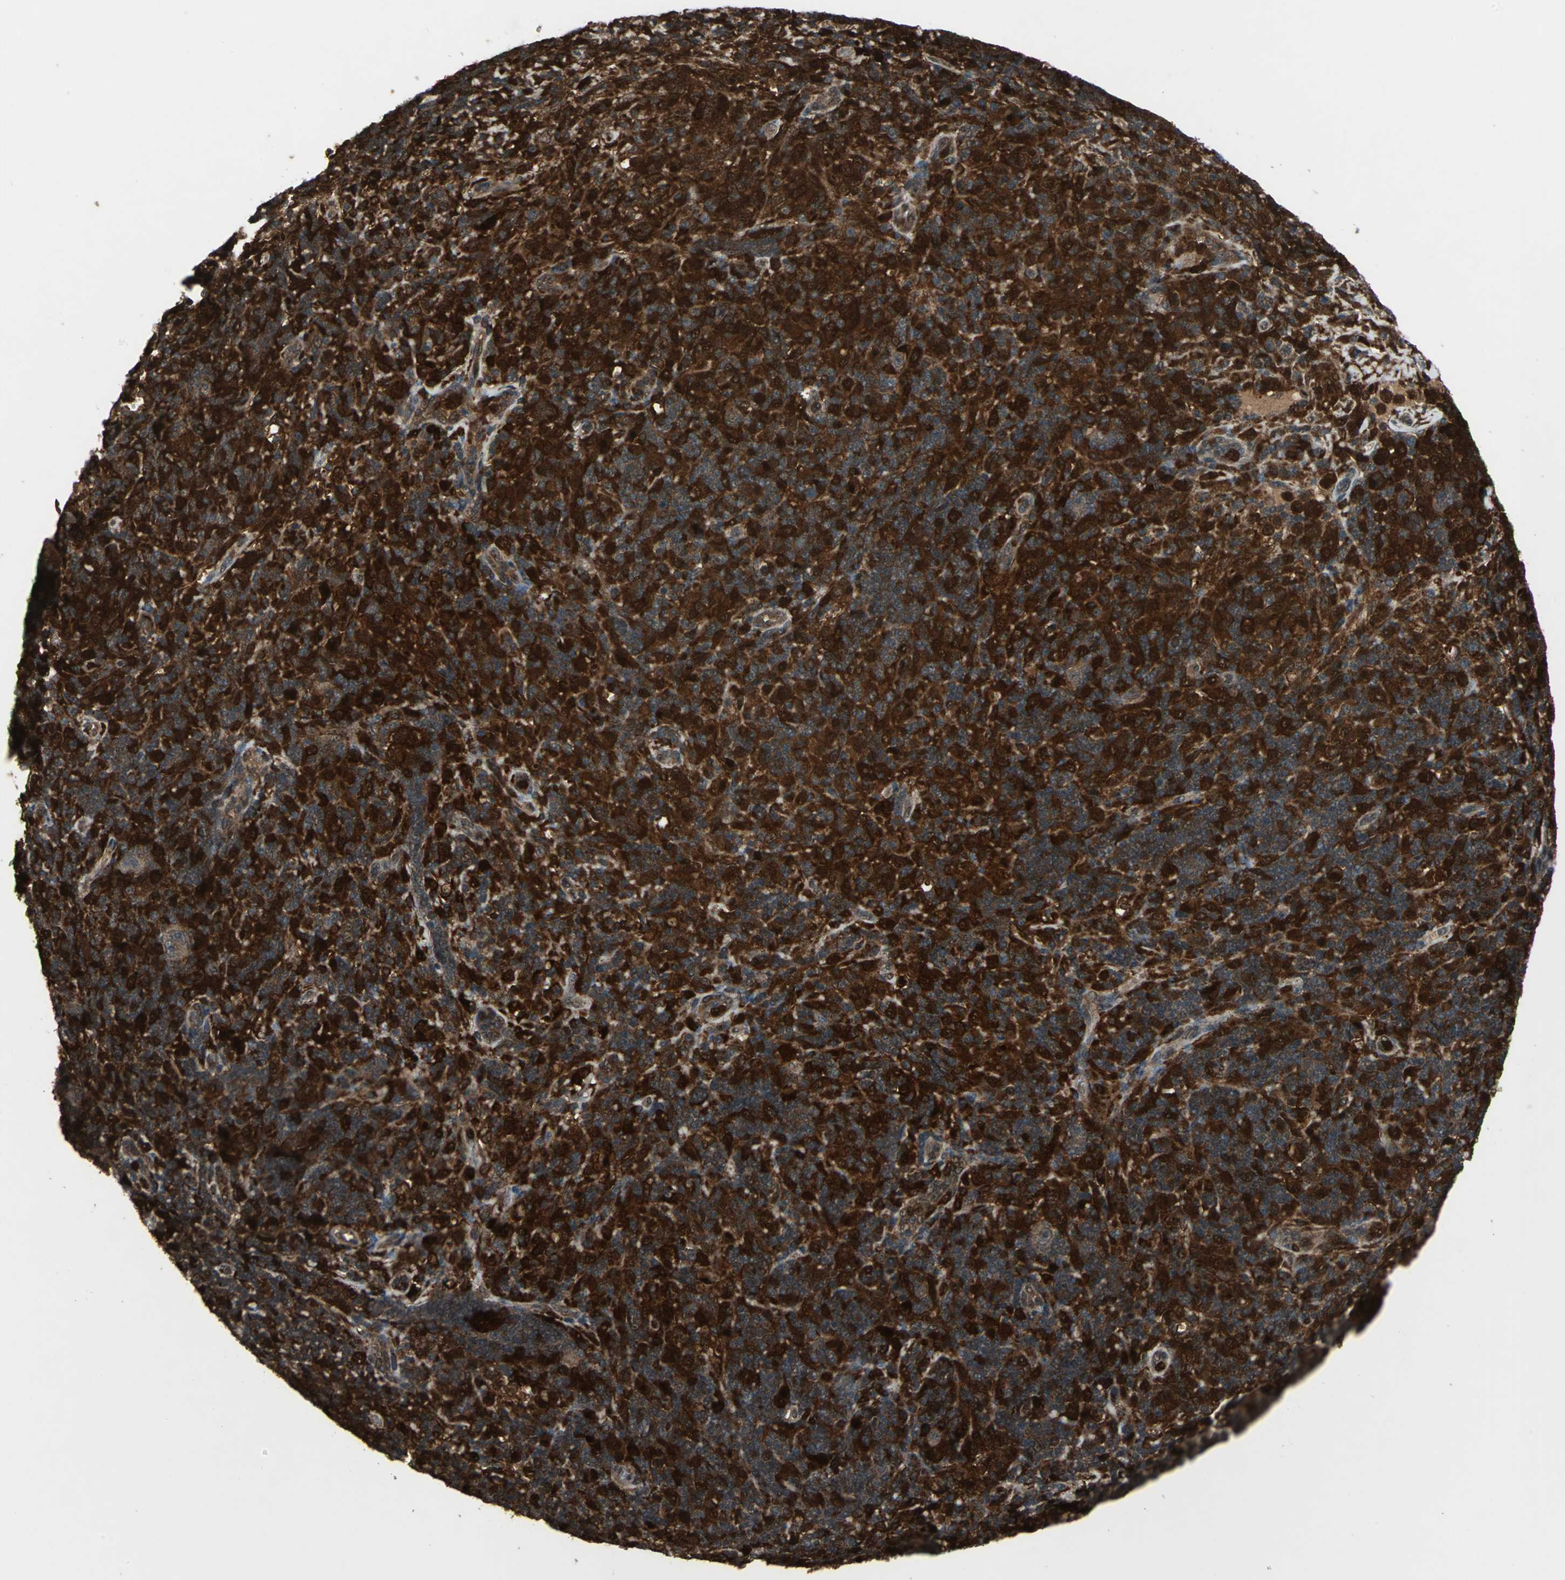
{"staining": {"intensity": "strong", "quantity": ">75%", "location": "cytoplasmic/membranous,nuclear"}, "tissue": "lymphoma", "cell_type": "Tumor cells", "image_type": "cancer", "snomed": [{"axis": "morphology", "description": "Hodgkin's disease, NOS"}, {"axis": "topography", "description": "Lymph node"}], "caption": "There is high levels of strong cytoplasmic/membranous and nuclear expression in tumor cells of lymphoma, as demonstrated by immunohistochemical staining (brown color).", "gene": "PYCARD", "patient": {"sex": "male", "age": 70}}